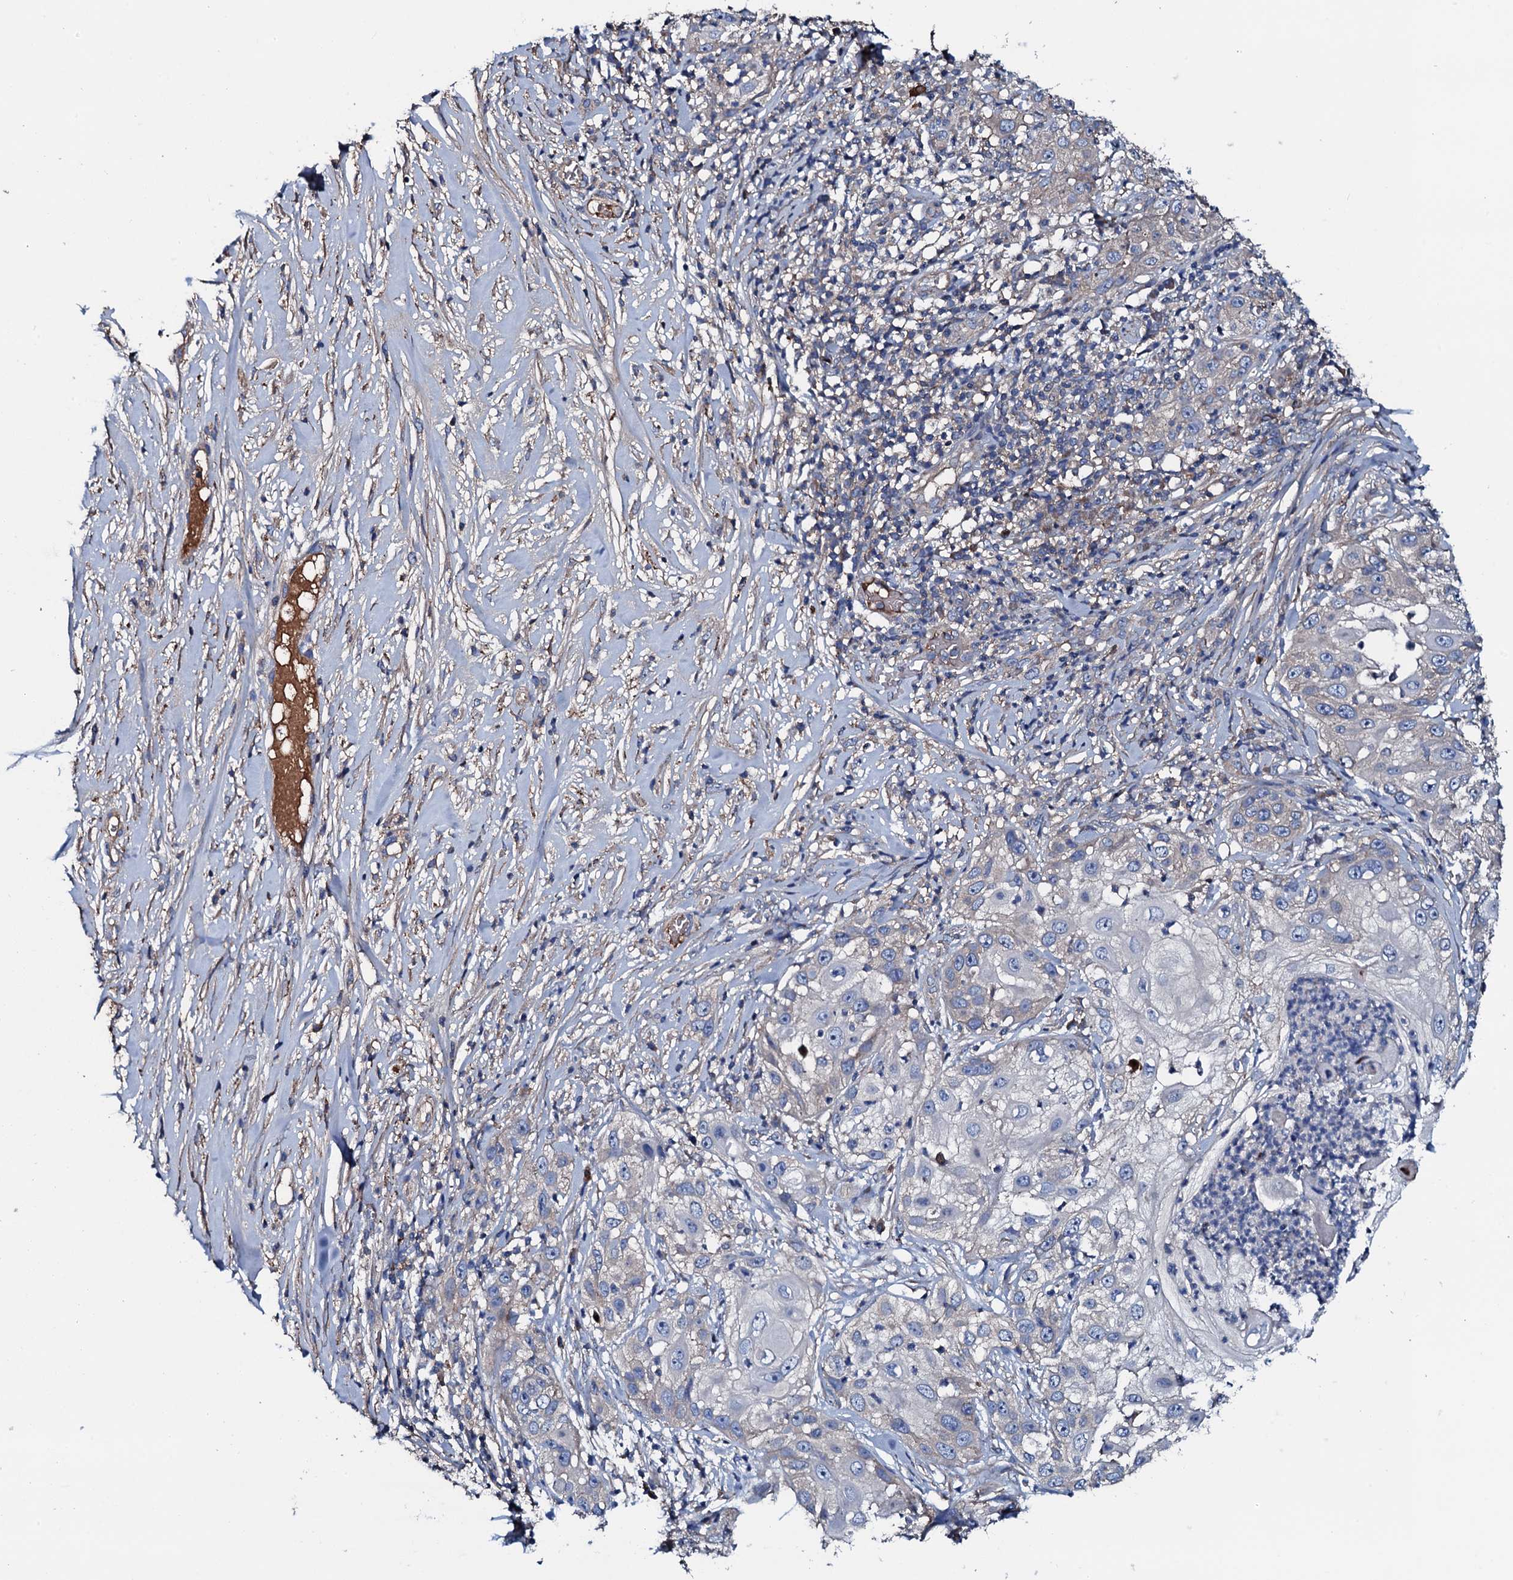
{"staining": {"intensity": "negative", "quantity": "none", "location": "none"}, "tissue": "skin cancer", "cell_type": "Tumor cells", "image_type": "cancer", "snomed": [{"axis": "morphology", "description": "Squamous cell carcinoma, NOS"}, {"axis": "topography", "description": "Skin"}], "caption": "DAB (3,3'-diaminobenzidine) immunohistochemical staining of human skin cancer demonstrates no significant expression in tumor cells. (DAB IHC with hematoxylin counter stain).", "gene": "NEK1", "patient": {"sex": "female", "age": 44}}